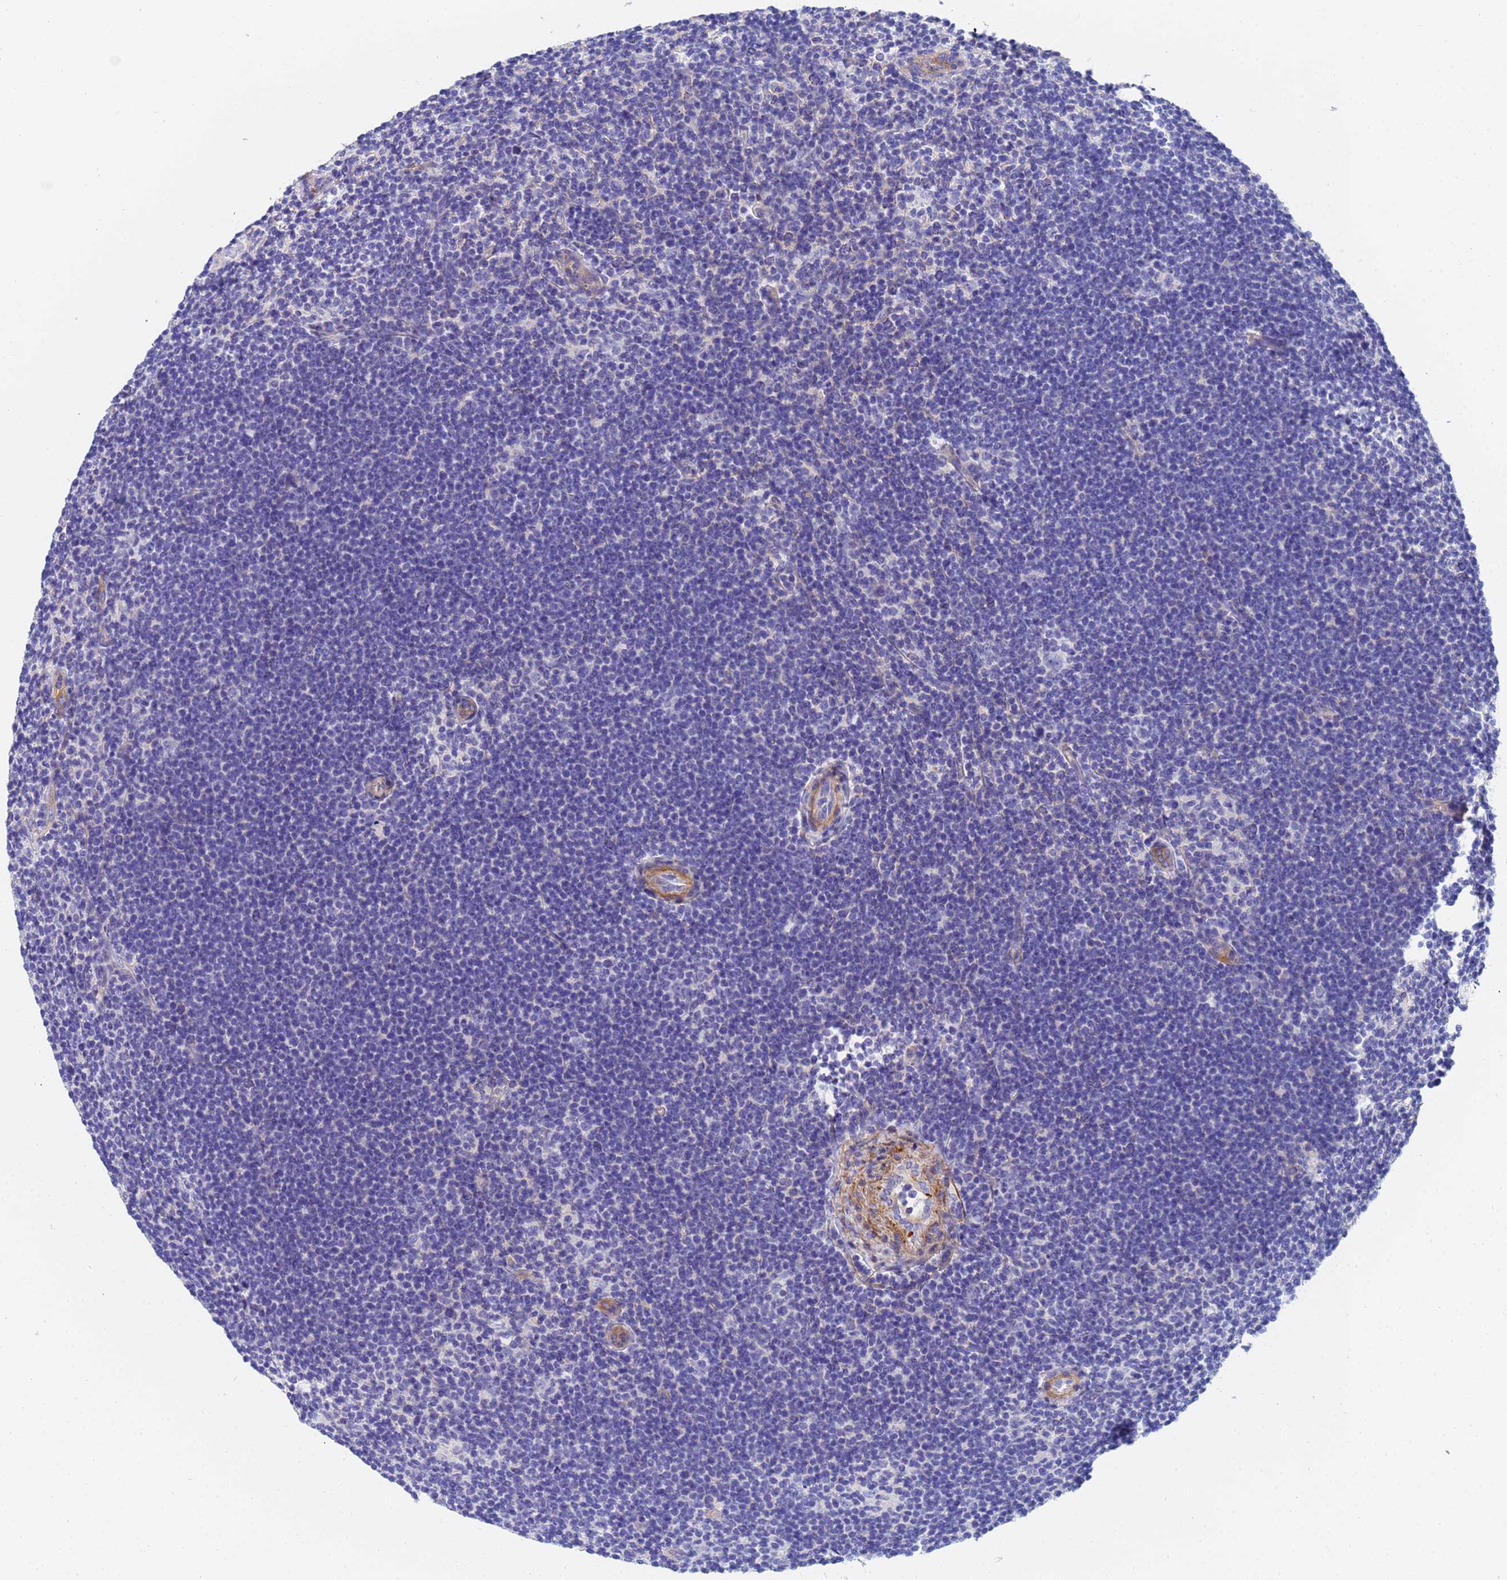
{"staining": {"intensity": "negative", "quantity": "none", "location": "none"}, "tissue": "lymphoma", "cell_type": "Tumor cells", "image_type": "cancer", "snomed": [{"axis": "morphology", "description": "Hodgkin's disease, NOS"}, {"axis": "topography", "description": "Lymph node"}], "caption": "This is an IHC micrograph of human Hodgkin's disease. There is no expression in tumor cells.", "gene": "CST4", "patient": {"sex": "female", "age": 57}}